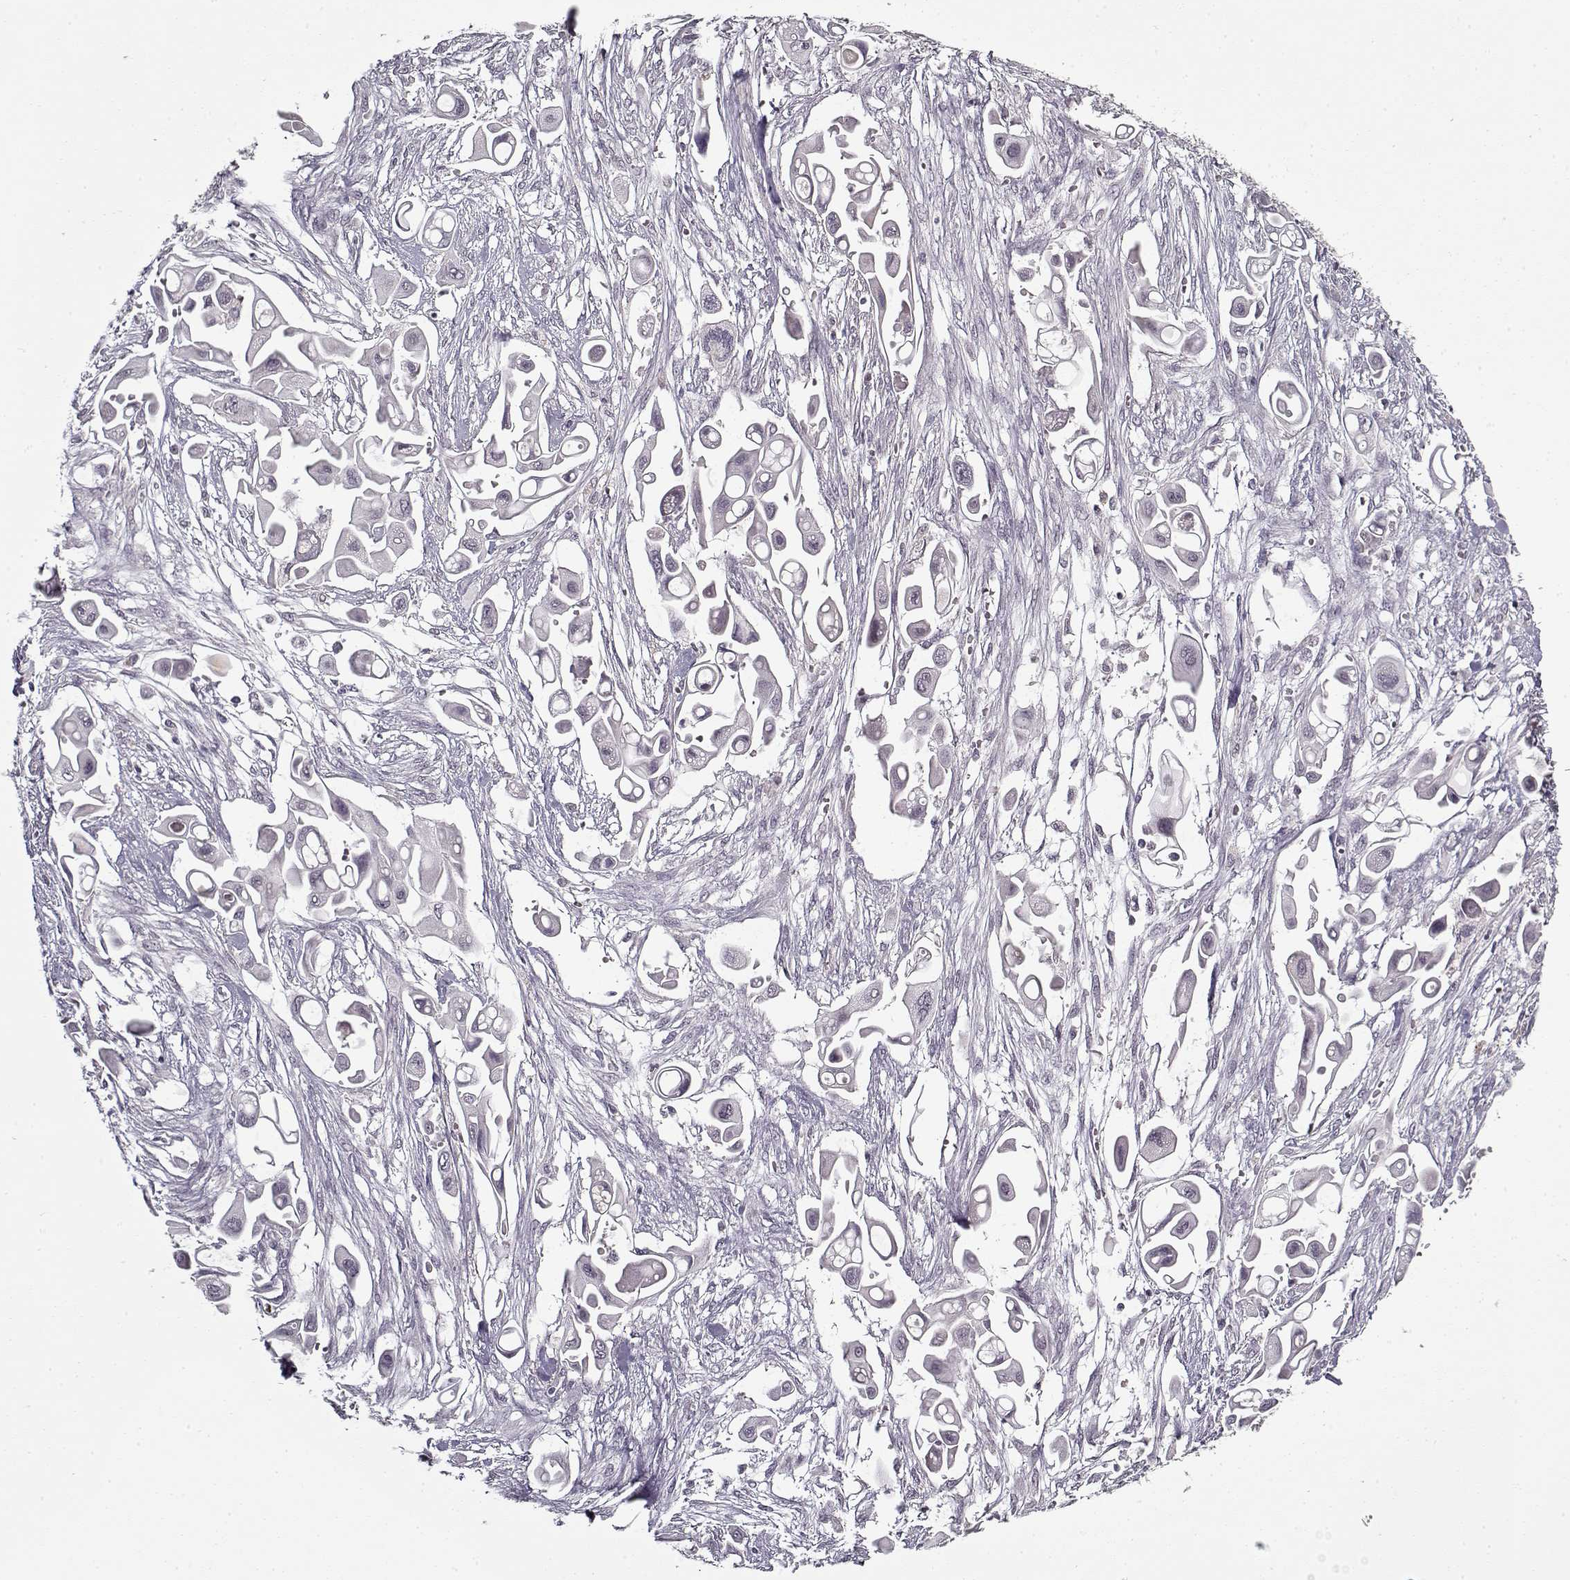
{"staining": {"intensity": "negative", "quantity": "none", "location": "none"}, "tissue": "pancreatic cancer", "cell_type": "Tumor cells", "image_type": "cancer", "snomed": [{"axis": "morphology", "description": "Adenocarcinoma, NOS"}, {"axis": "topography", "description": "Pancreas"}], "caption": "Pancreatic cancer (adenocarcinoma) was stained to show a protein in brown. There is no significant staining in tumor cells. (Stains: DAB immunohistochemistry with hematoxylin counter stain, Microscopy: brightfield microscopy at high magnification).", "gene": "LAMA2", "patient": {"sex": "male", "age": 50}}